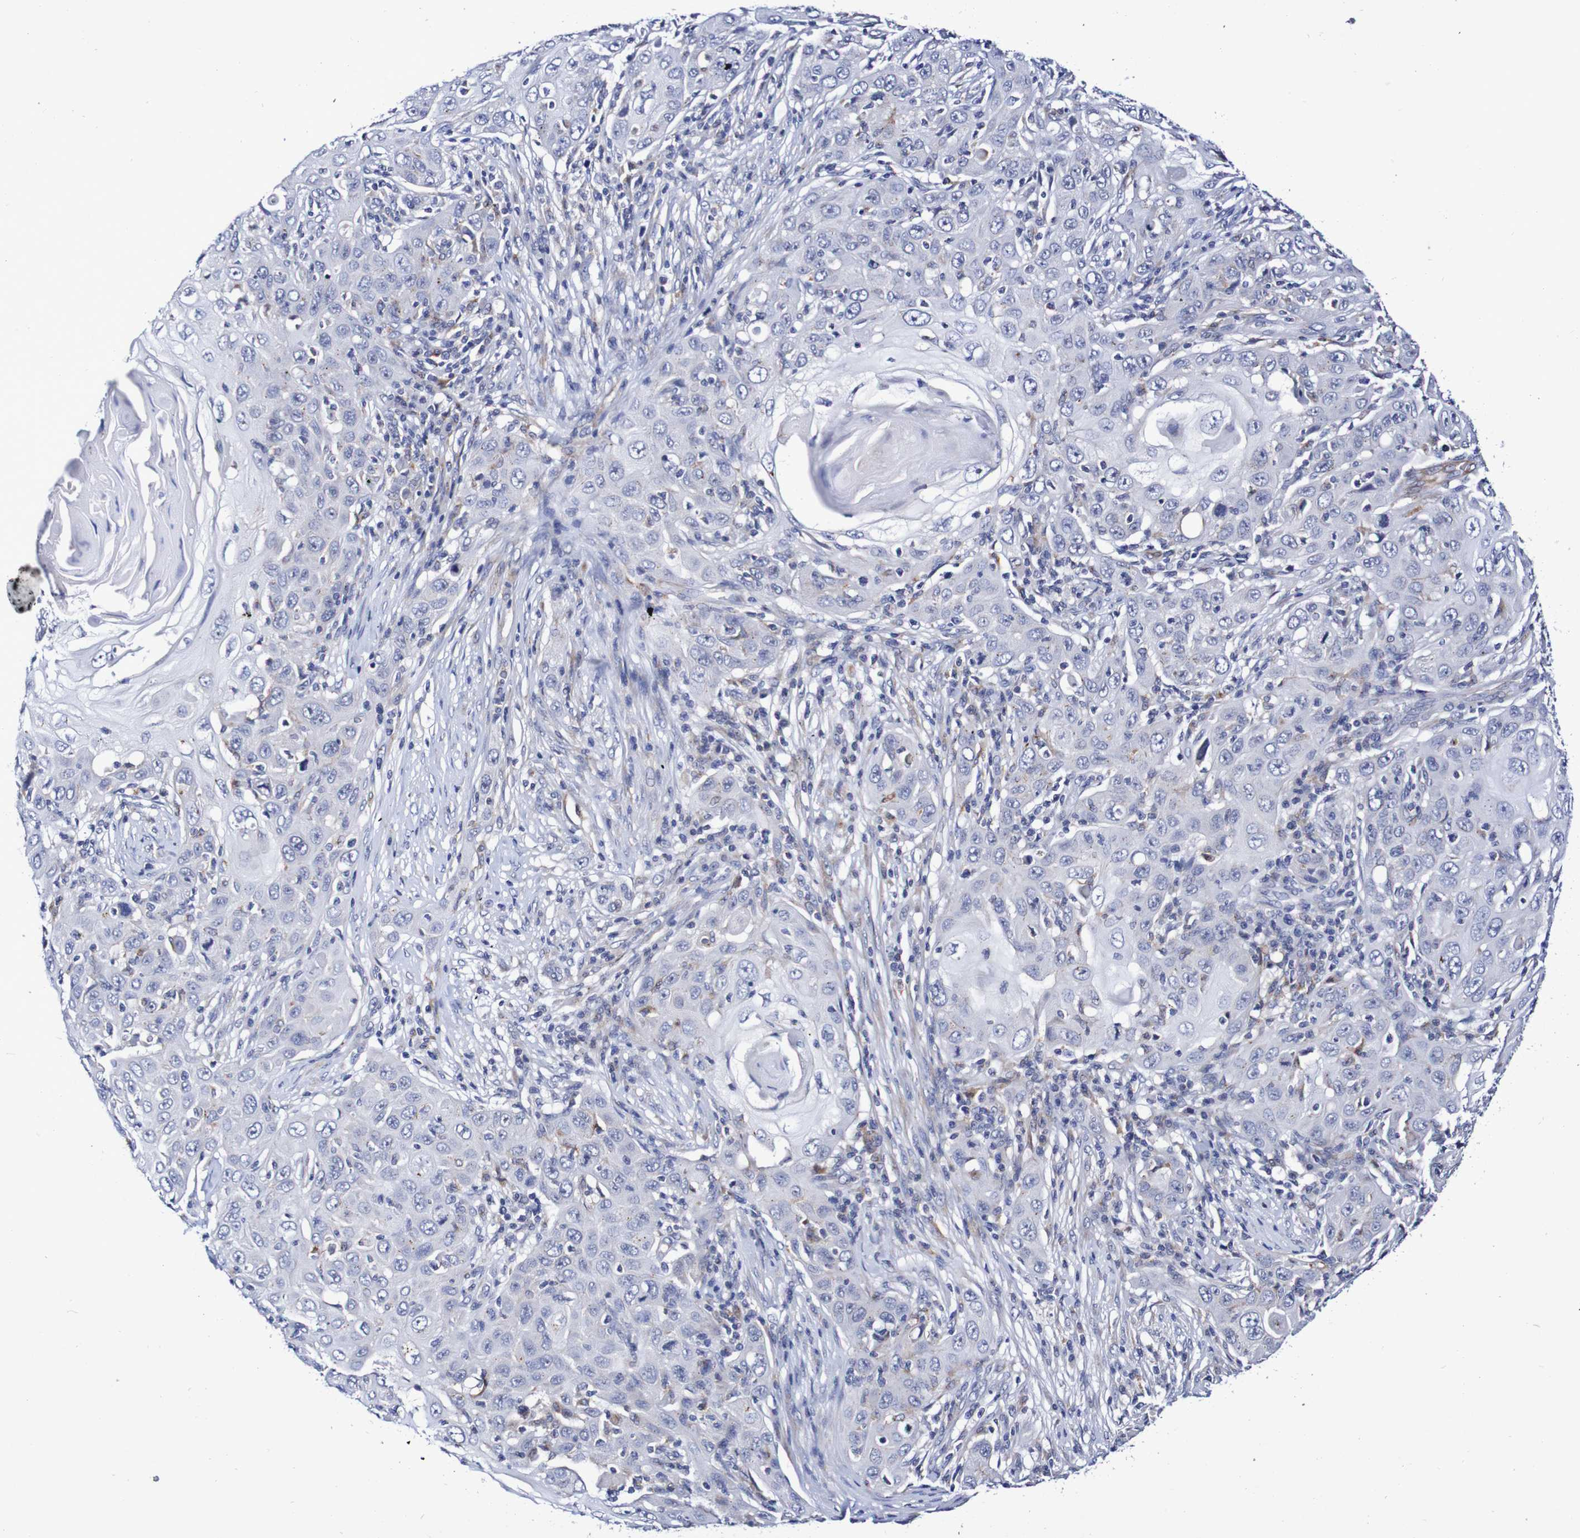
{"staining": {"intensity": "negative", "quantity": "none", "location": "none"}, "tissue": "skin cancer", "cell_type": "Tumor cells", "image_type": "cancer", "snomed": [{"axis": "morphology", "description": "Squamous cell carcinoma, NOS"}, {"axis": "topography", "description": "Skin"}], "caption": "Squamous cell carcinoma (skin) was stained to show a protein in brown. There is no significant expression in tumor cells. (Stains: DAB immunohistochemistry with hematoxylin counter stain, Microscopy: brightfield microscopy at high magnification).", "gene": "SEZ6", "patient": {"sex": "female", "age": 88}}